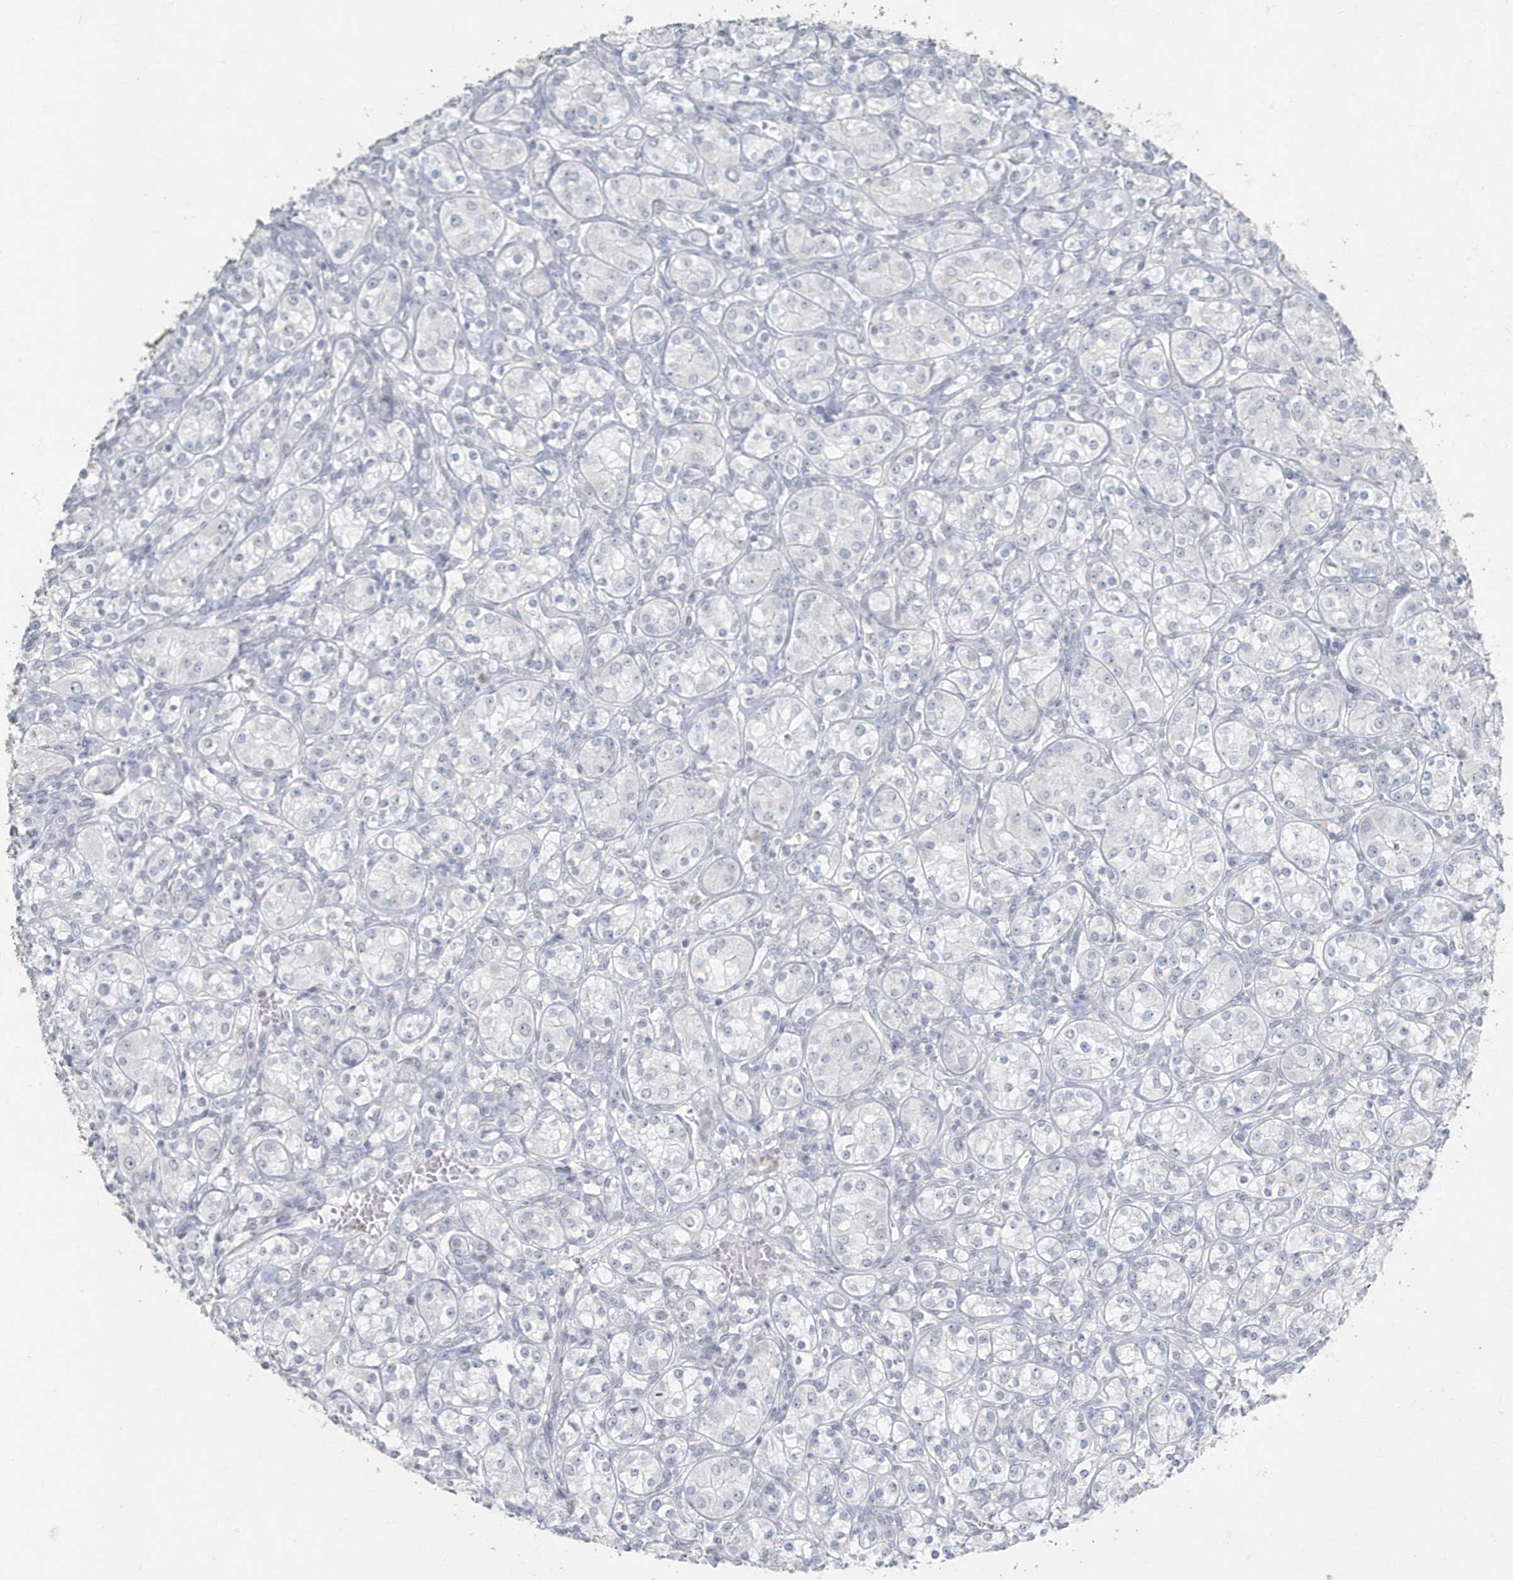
{"staining": {"intensity": "negative", "quantity": "none", "location": "none"}, "tissue": "renal cancer", "cell_type": "Tumor cells", "image_type": "cancer", "snomed": [{"axis": "morphology", "description": "Adenocarcinoma, NOS"}, {"axis": "topography", "description": "Kidney"}], "caption": "Tumor cells are negative for brown protein staining in renal cancer.", "gene": "MYOT", "patient": {"sex": "male", "age": 77}}